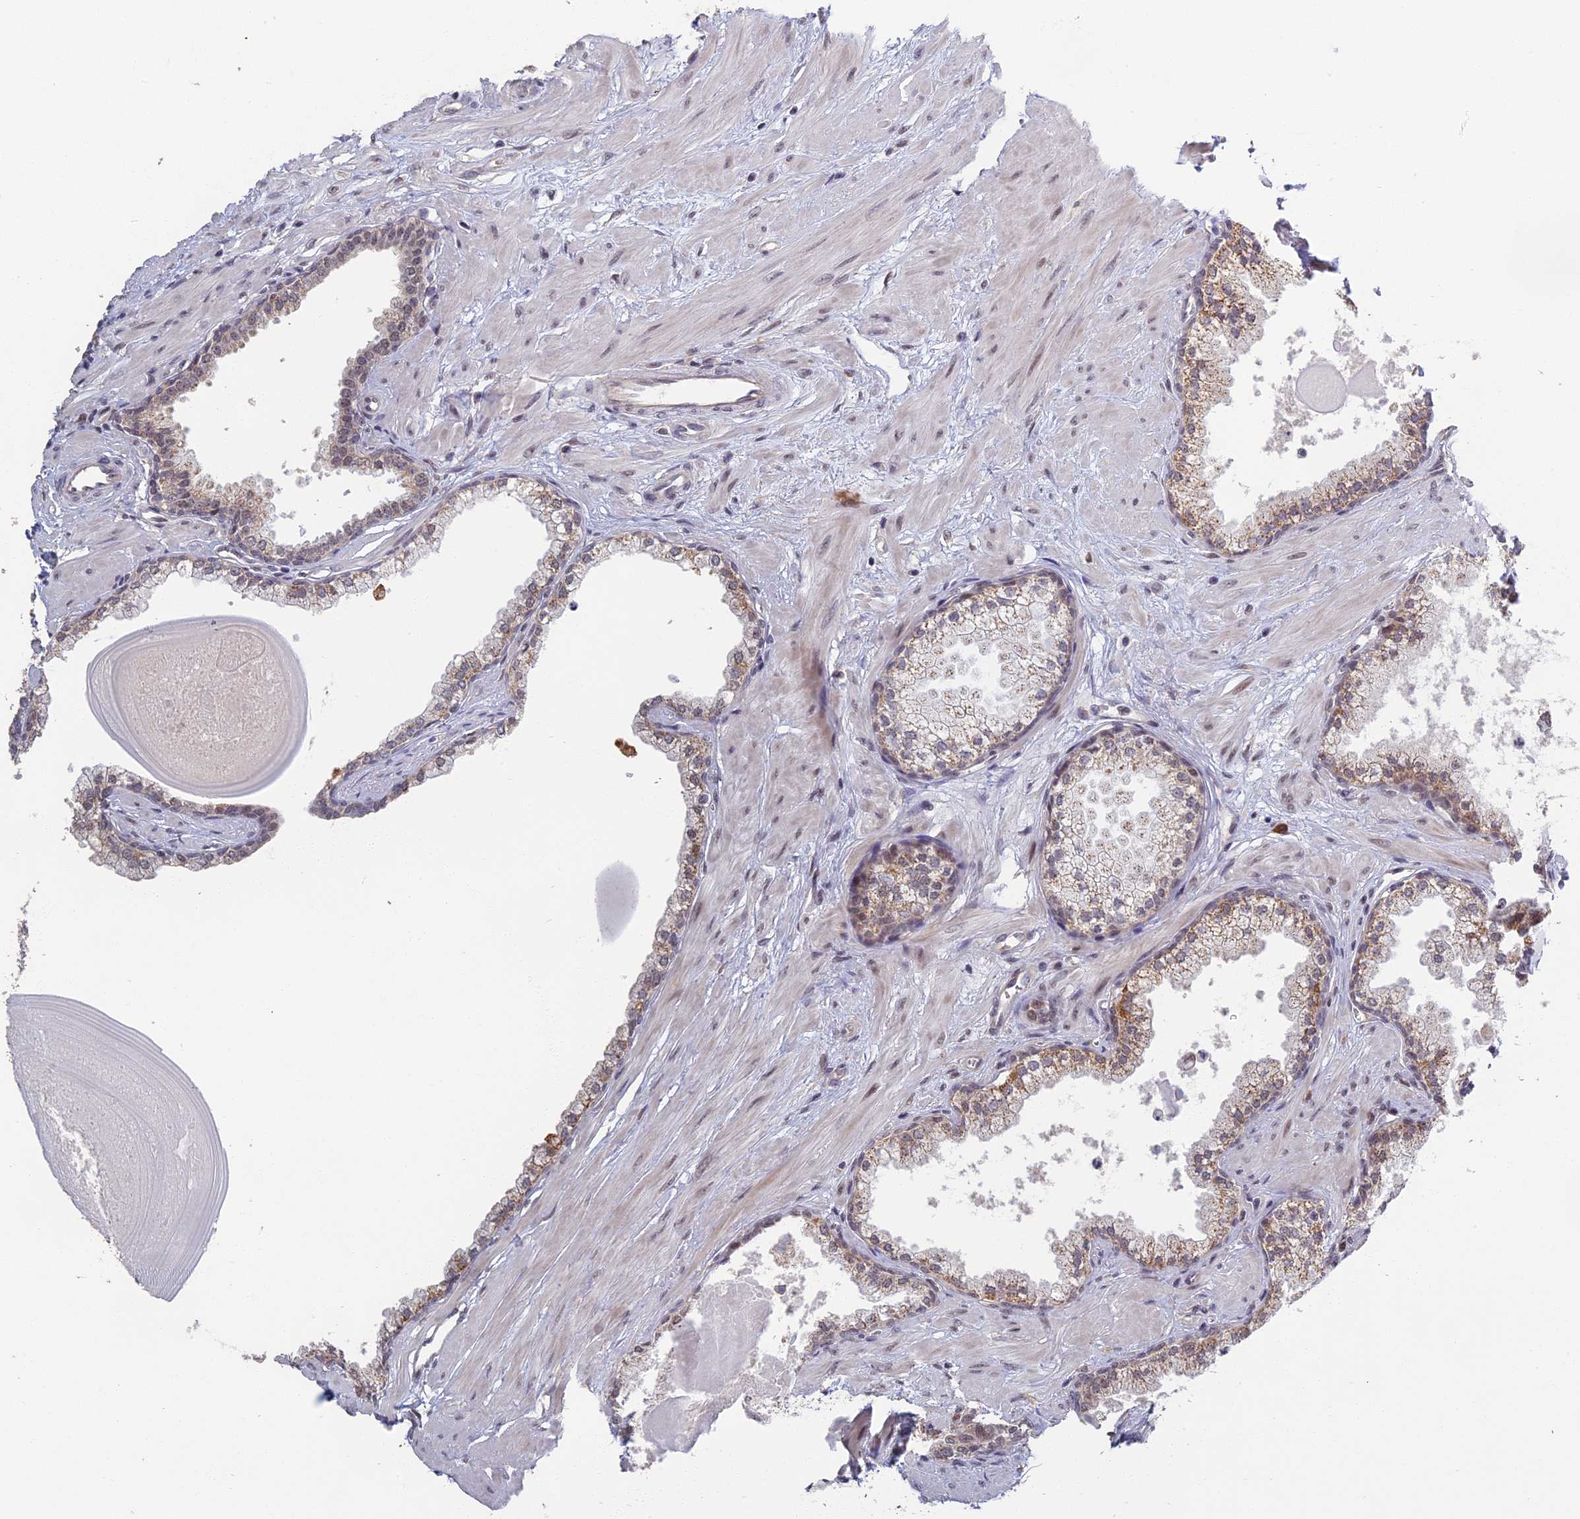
{"staining": {"intensity": "weak", "quantity": "25%-75%", "location": "cytoplasmic/membranous"}, "tissue": "prostate", "cell_type": "Glandular cells", "image_type": "normal", "snomed": [{"axis": "morphology", "description": "Normal tissue, NOS"}, {"axis": "topography", "description": "Prostate"}], "caption": "A photomicrograph of human prostate stained for a protein shows weak cytoplasmic/membranous brown staining in glandular cells. (Stains: DAB in brown, nuclei in blue, Microscopy: brightfield microscopy at high magnification).", "gene": "MORF4L1", "patient": {"sex": "male", "age": 57}}